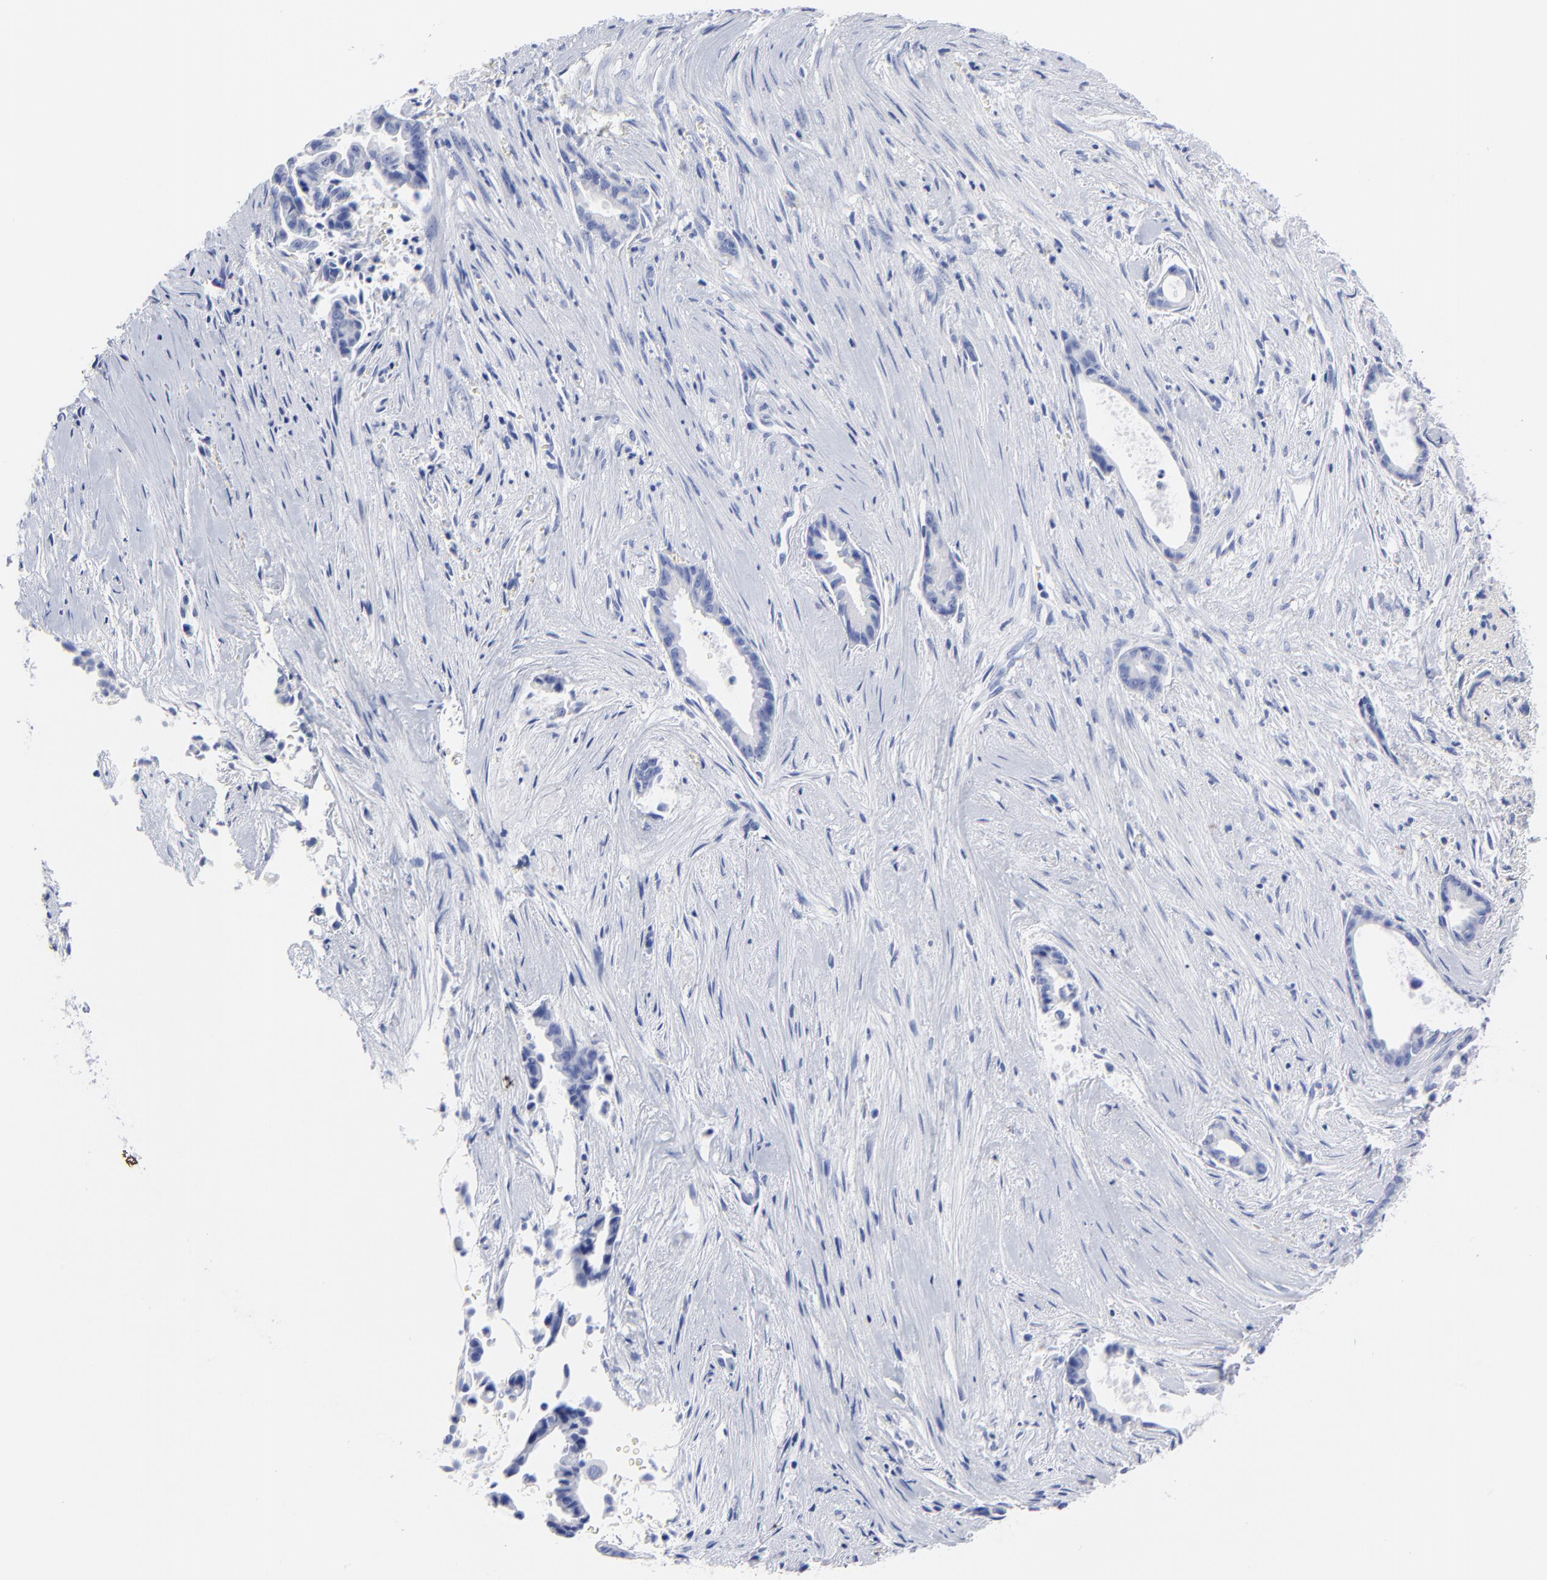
{"staining": {"intensity": "negative", "quantity": "none", "location": "none"}, "tissue": "liver cancer", "cell_type": "Tumor cells", "image_type": "cancer", "snomed": [{"axis": "morphology", "description": "Cholangiocarcinoma"}, {"axis": "topography", "description": "Liver"}], "caption": "Immunohistochemical staining of human cholangiocarcinoma (liver) displays no significant staining in tumor cells.", "gene": "ACY1", "patient": {"sex": "female", "age": 55}}